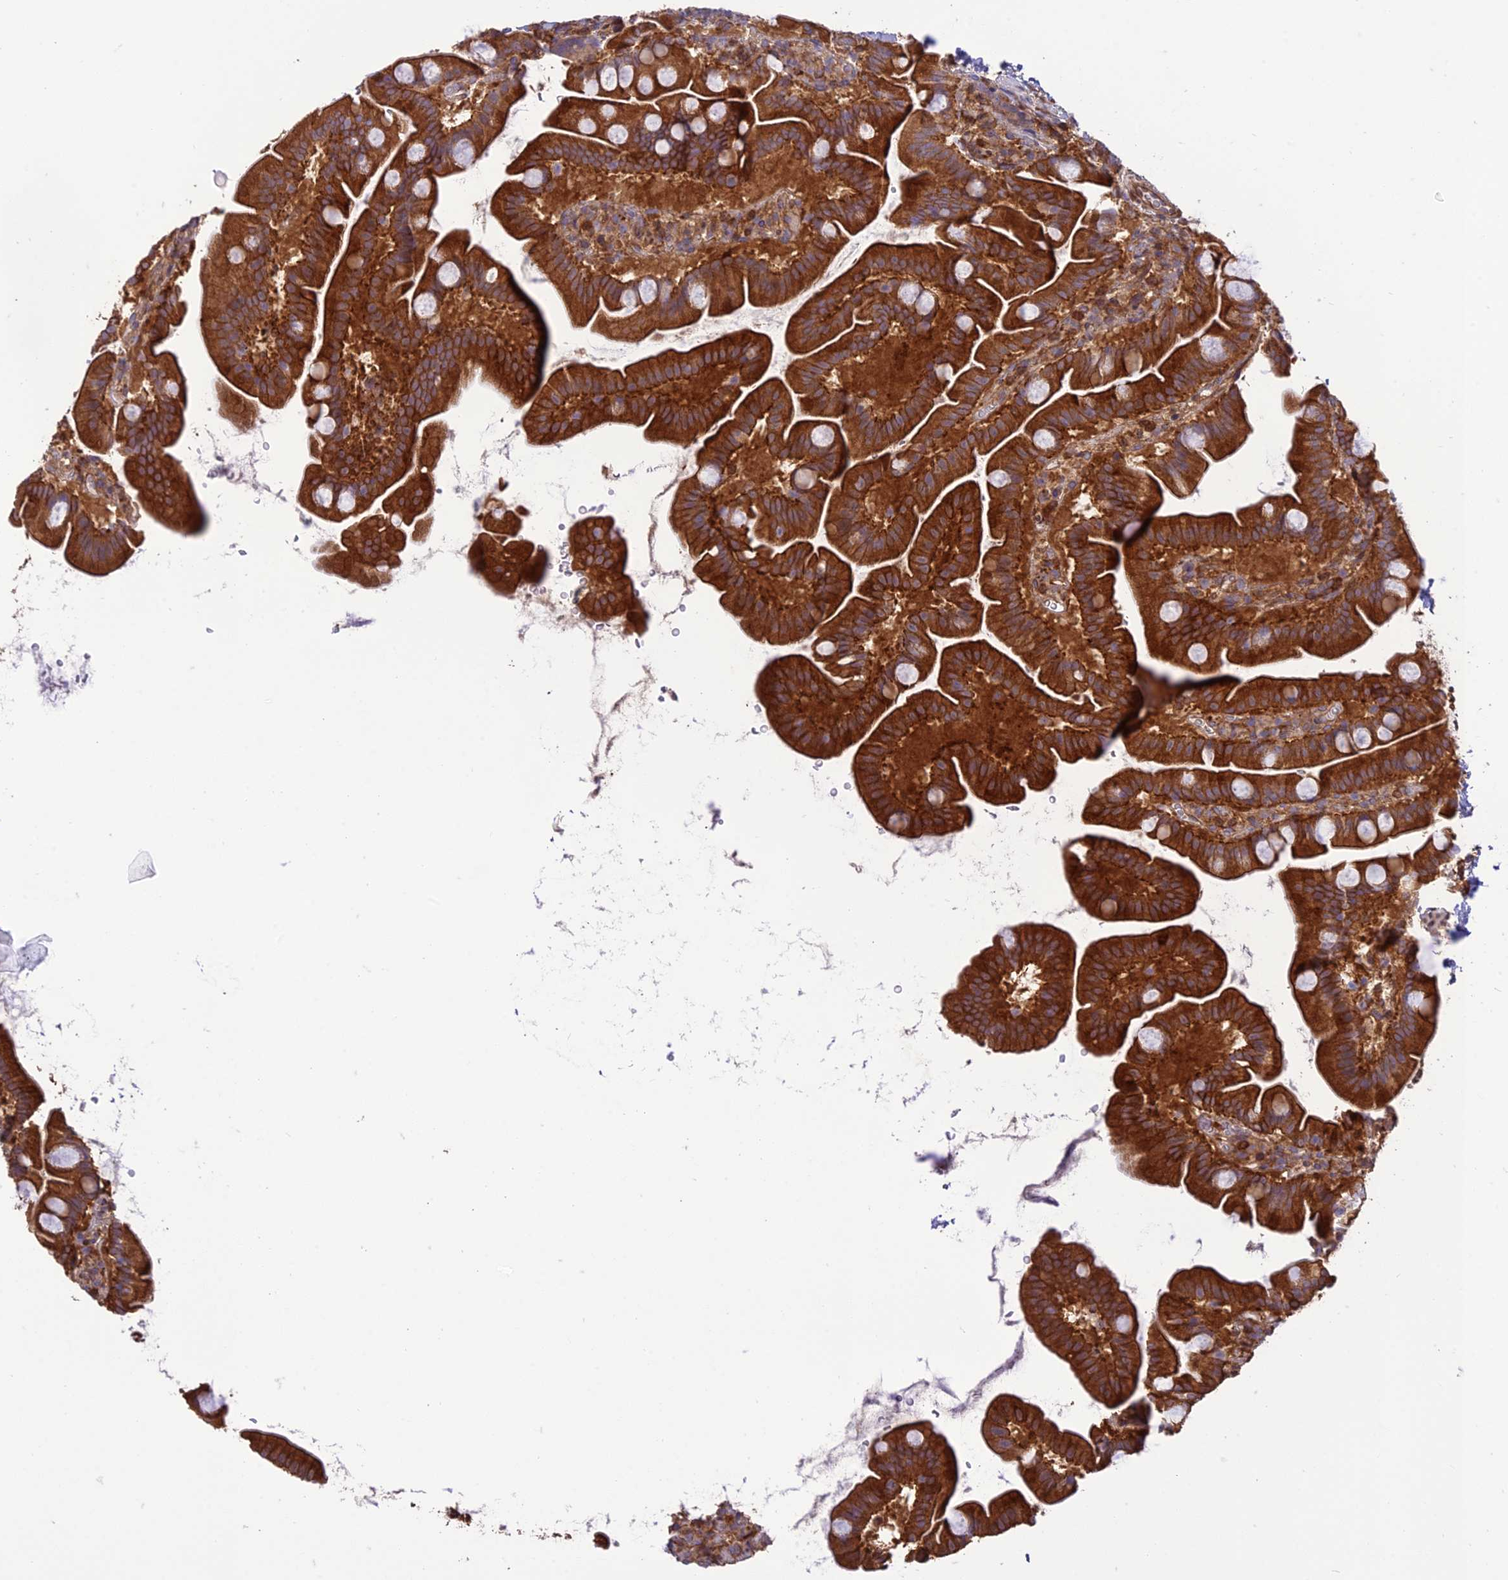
{"staining": {"intensity": "strong", "quantity": ">75%", "location": "cytoplasmic/membranous"}, "tissue": "small intestine", "cell_type": "Glandular cells", "image_type": "normal", "snomed": [{"axis": "morphology", "description": "Normal tissue, NOS"}, {"axis": "topography", "description": "Small intestine"}], "caption": "Protein staining of benign small intestine reveals strong cytoplasmic/membranous expression in approximately >75% of glandular cells. Ihc stains the protein of interest in brown and the nuclei are stained blue.", "gene": "HPSE2", "patient": {"sex": "female", "age": 68}}